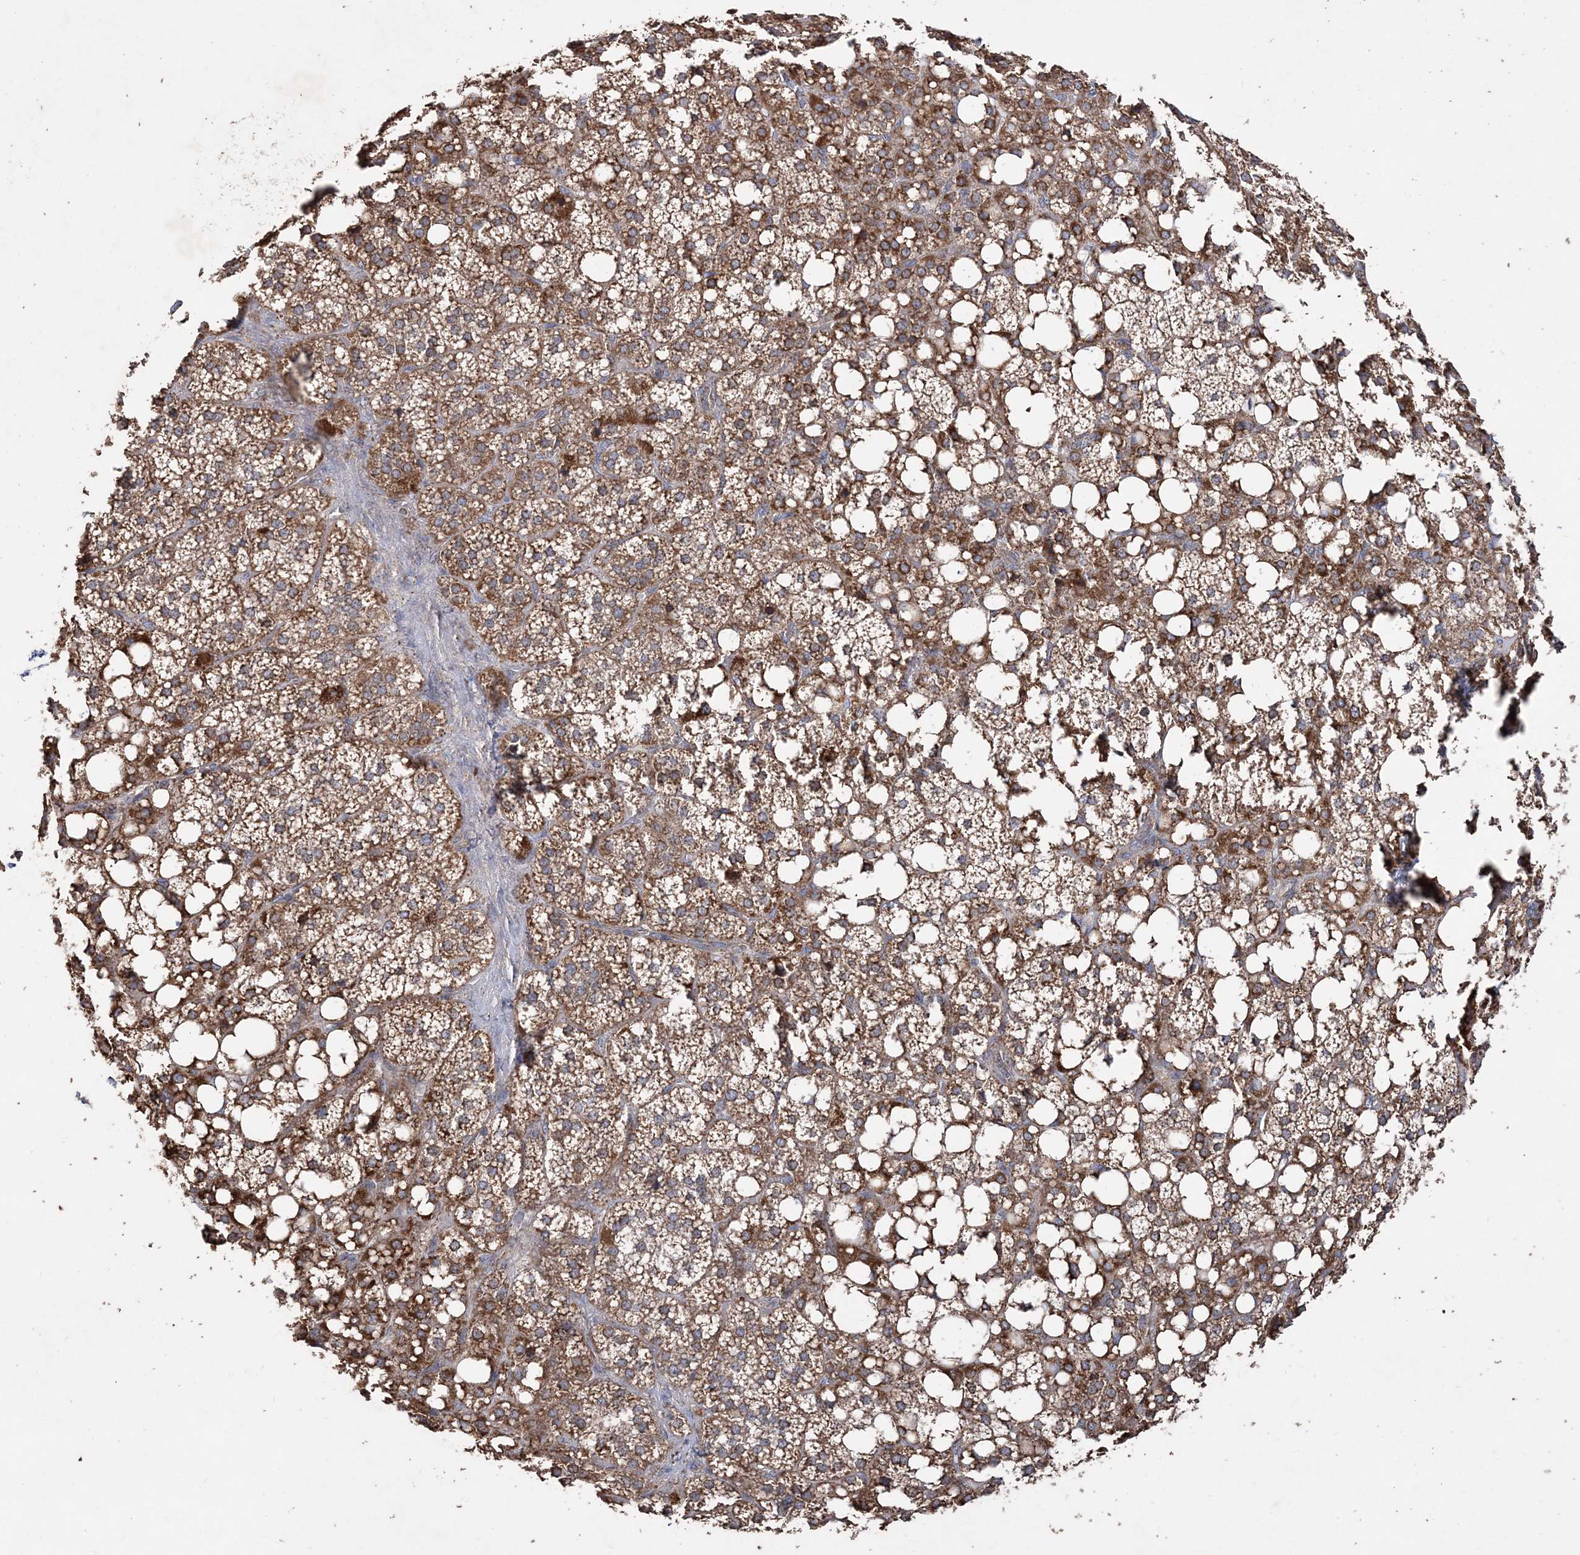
{"staining": {"intensity": "moderate", "quantity": ">75%", "location": "cytoplasmic/membranous"}, "tissue": "adrenal gland", "cell_type": "Glandular cells", "image_type": "normal", "snomed": [{"axis": "morphology", "description": "Normal tissue, NOS"}, {"axis": "topography", "description": "Adrenal gland"}], "caption": "Immunohistochemical staining of normal human adrenal gland demonstrates moderate cytoplasmic/membranous protein expression in about >75% of glandular cells. Immunohistochemistry (ihc) stains the protein in brown and the nuclei are stained blue.", "gene": "POC5", "patient": {"sex": "female", "age": 59}}